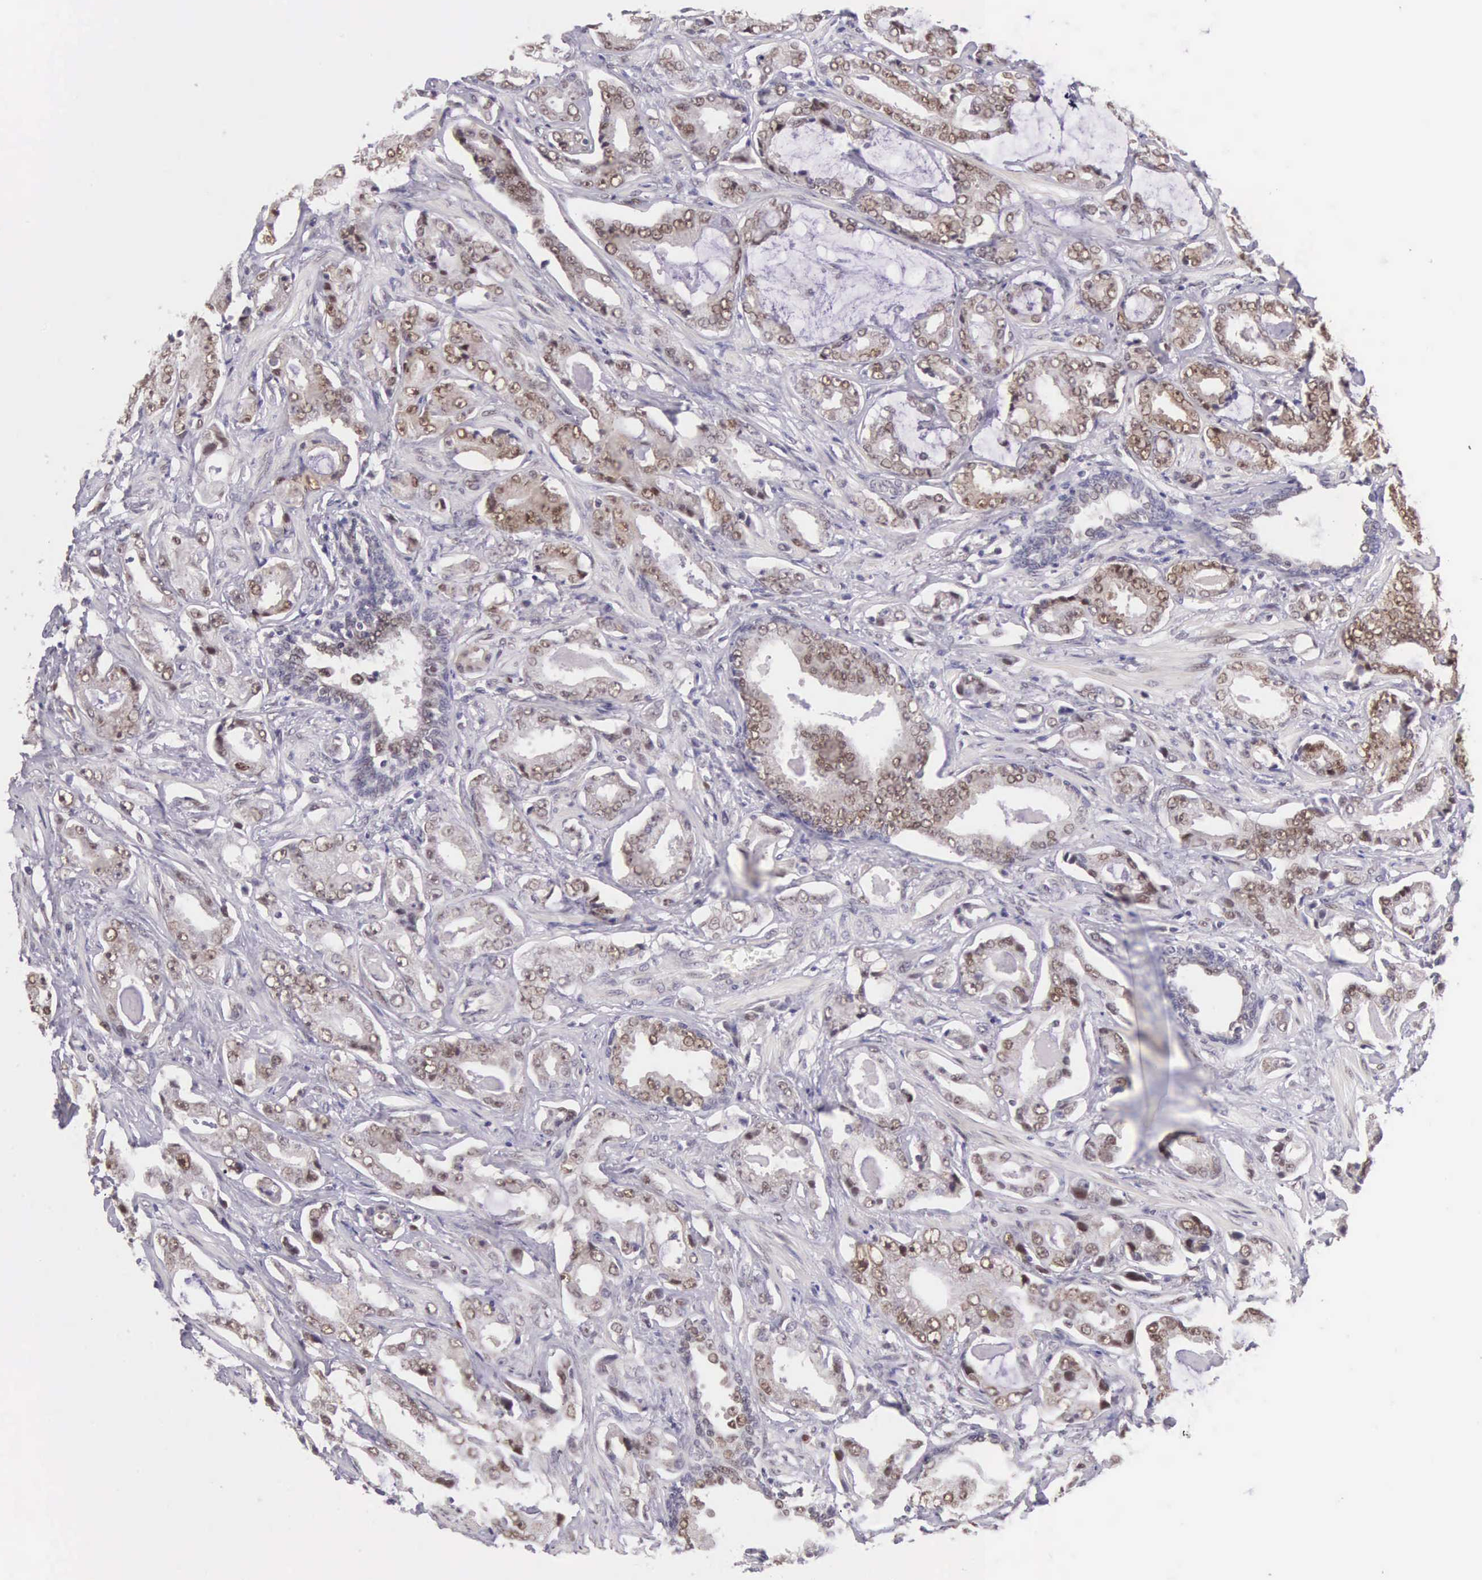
{"staining": {"intensity": "moderate", "quantity": "25%-75%", "location": "nuclear"}, "tissue": "prostate cancer", "cell_type": "Tumor cells", "image_type": "cancer", "snomed": [{"axis": "morphology", "description": "Adenocarcinoma, Low grade"}, {"axis": "topography", "description": "Prostate"}], "caption": "A high-resolution micrograph shows immunohistochemistry (IHC) staining of prostate cancer (adenocarcinoma (low-grade)), which reveals moderate nuclear staining in about 25%-75% of tumor cells. The protein is shown in brown color, while the nuclei are stained blue.", "gene": "CCDC117", "patient": {"sex": "male", "age": 65}}